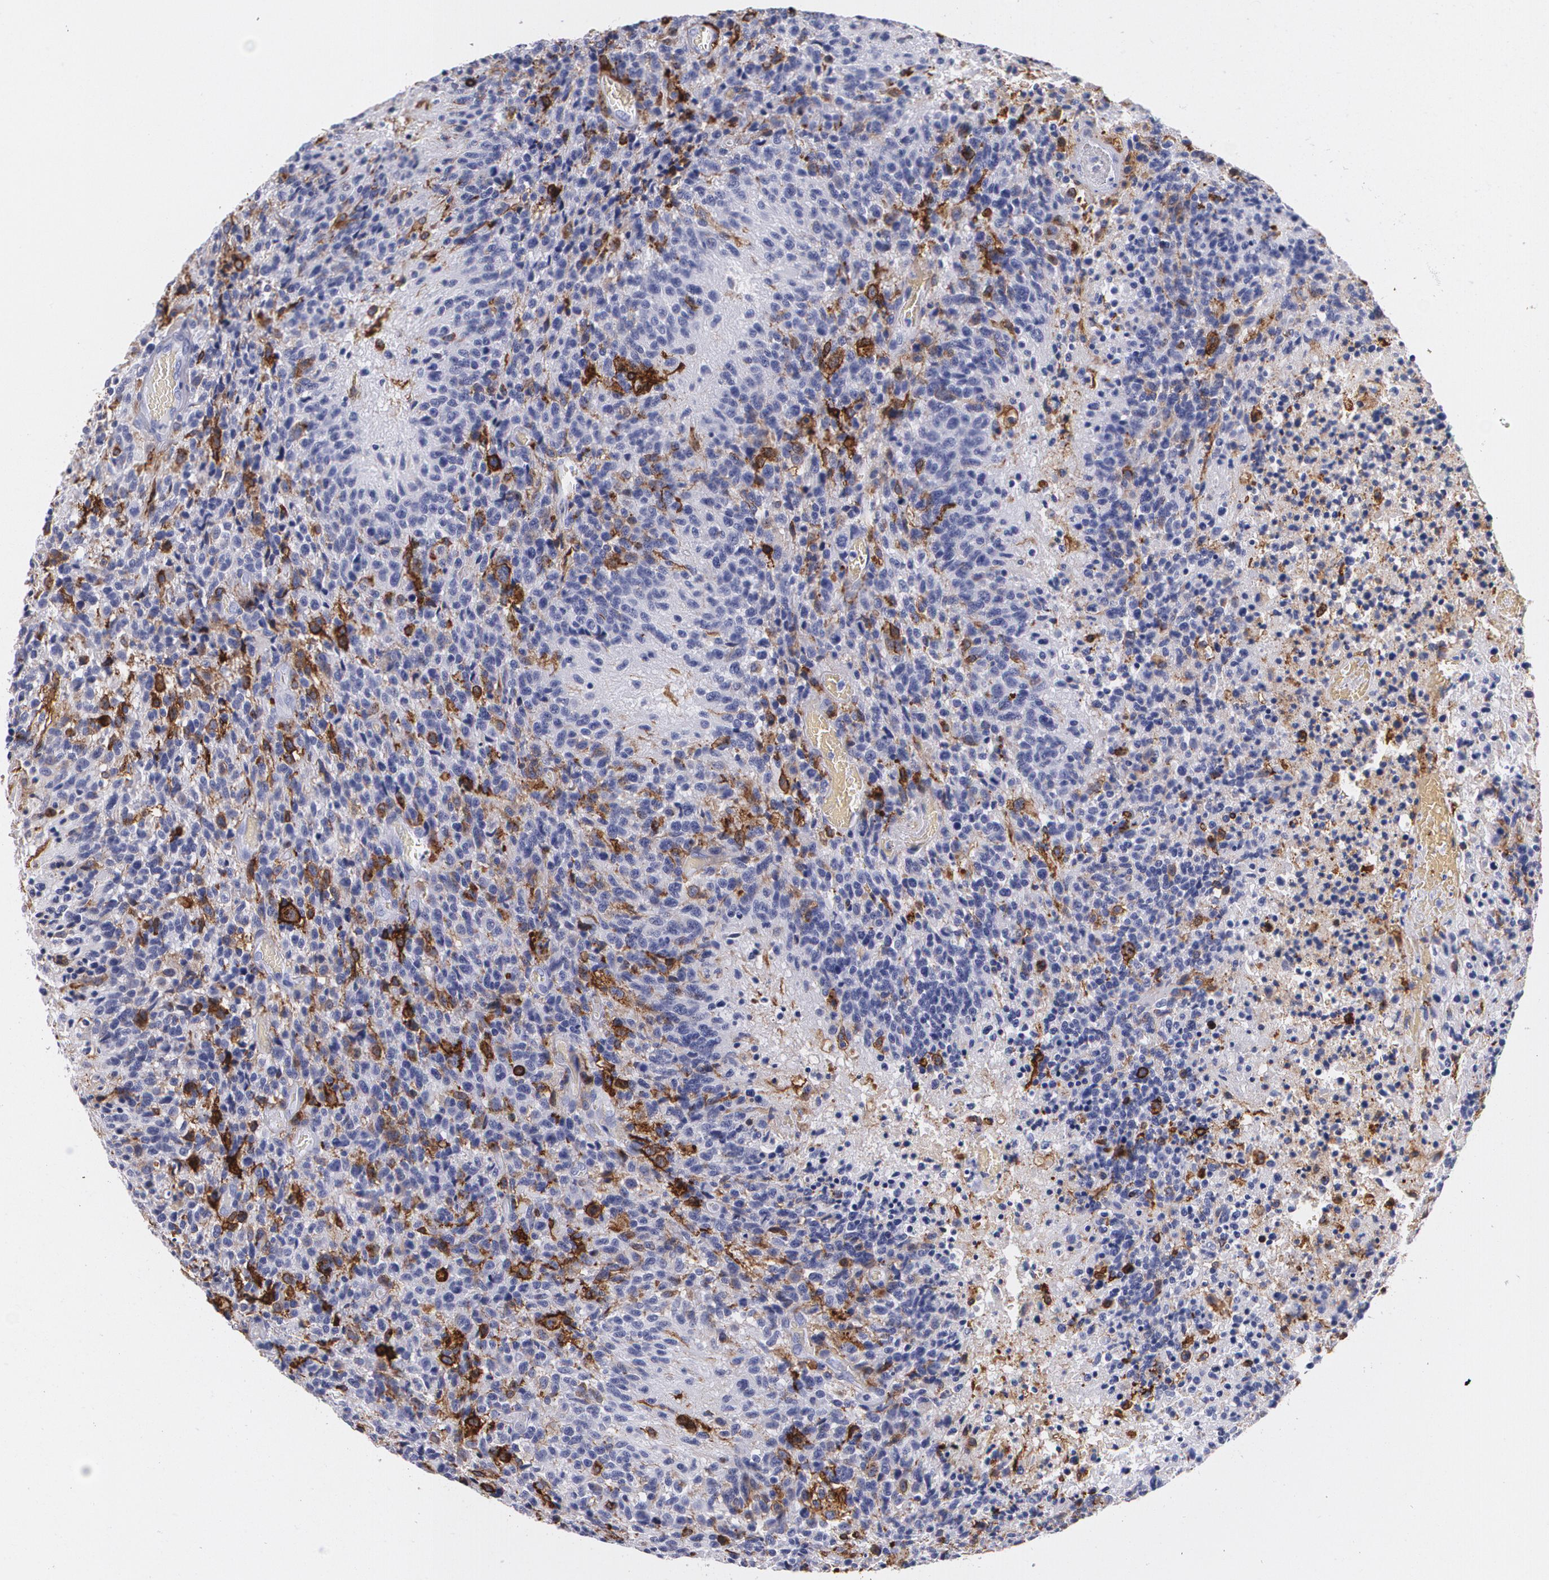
{"staining": {"intensity": "negative", "quantity": "none", "location": "none"}, "tissue": "glioma", "cell_type": "Tumor cells", "image_type": "cancer", "snomed": [{"axis": "morphology", "description": "Glioma, malignant, High grade"}, {"axis": "topography", "description": "Brain"}], "caption": "This is an IHC image of glioma. There is no staining in tumor cells.", "gene": "HLA-DRA", "patient": {"sex": "male", "age": 36}}